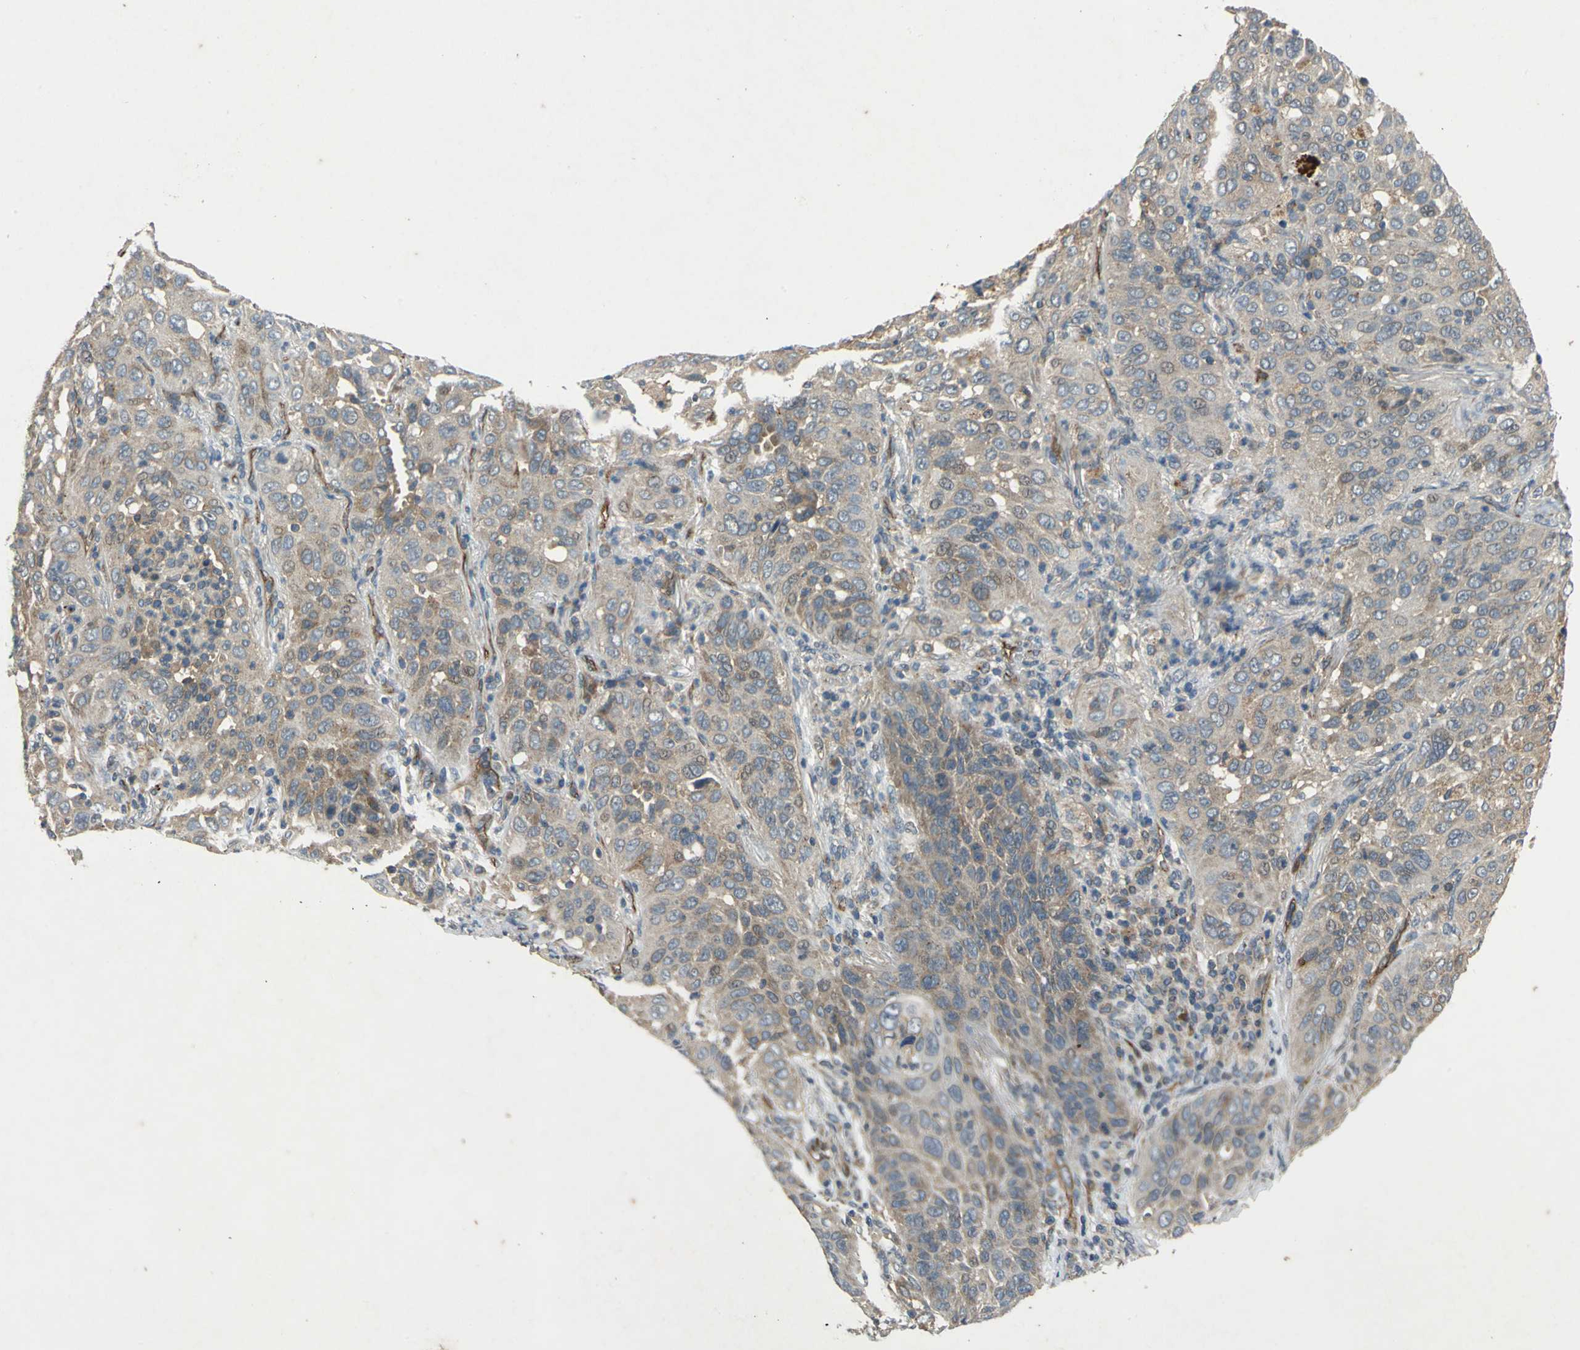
{"staining": {"intensity": "moderate", "quantity": ">75%", "location": "cytoplasmic/membranous"}, "tissue": "lung cancer", "cell_type": "Tumor cells", "image_type": "cancer", "snomed": [{"axis": "morphology", "description": "Squamous cell carcinoma, NOS"}, {"axis": "topography", "description": "Lung"}], "caption": "Tumor cells exhibit medium levels of moderate cytoplasmic/membranous positivity in approximately >75% of cells in squamous cell carcinoma (lung). Using DAB (brown) and hematoxylin (blue) stains, captured at high magnification using brightfield microscopy.", "gene": "EMCN", "patient": {"sex": "female", "age": 67}}